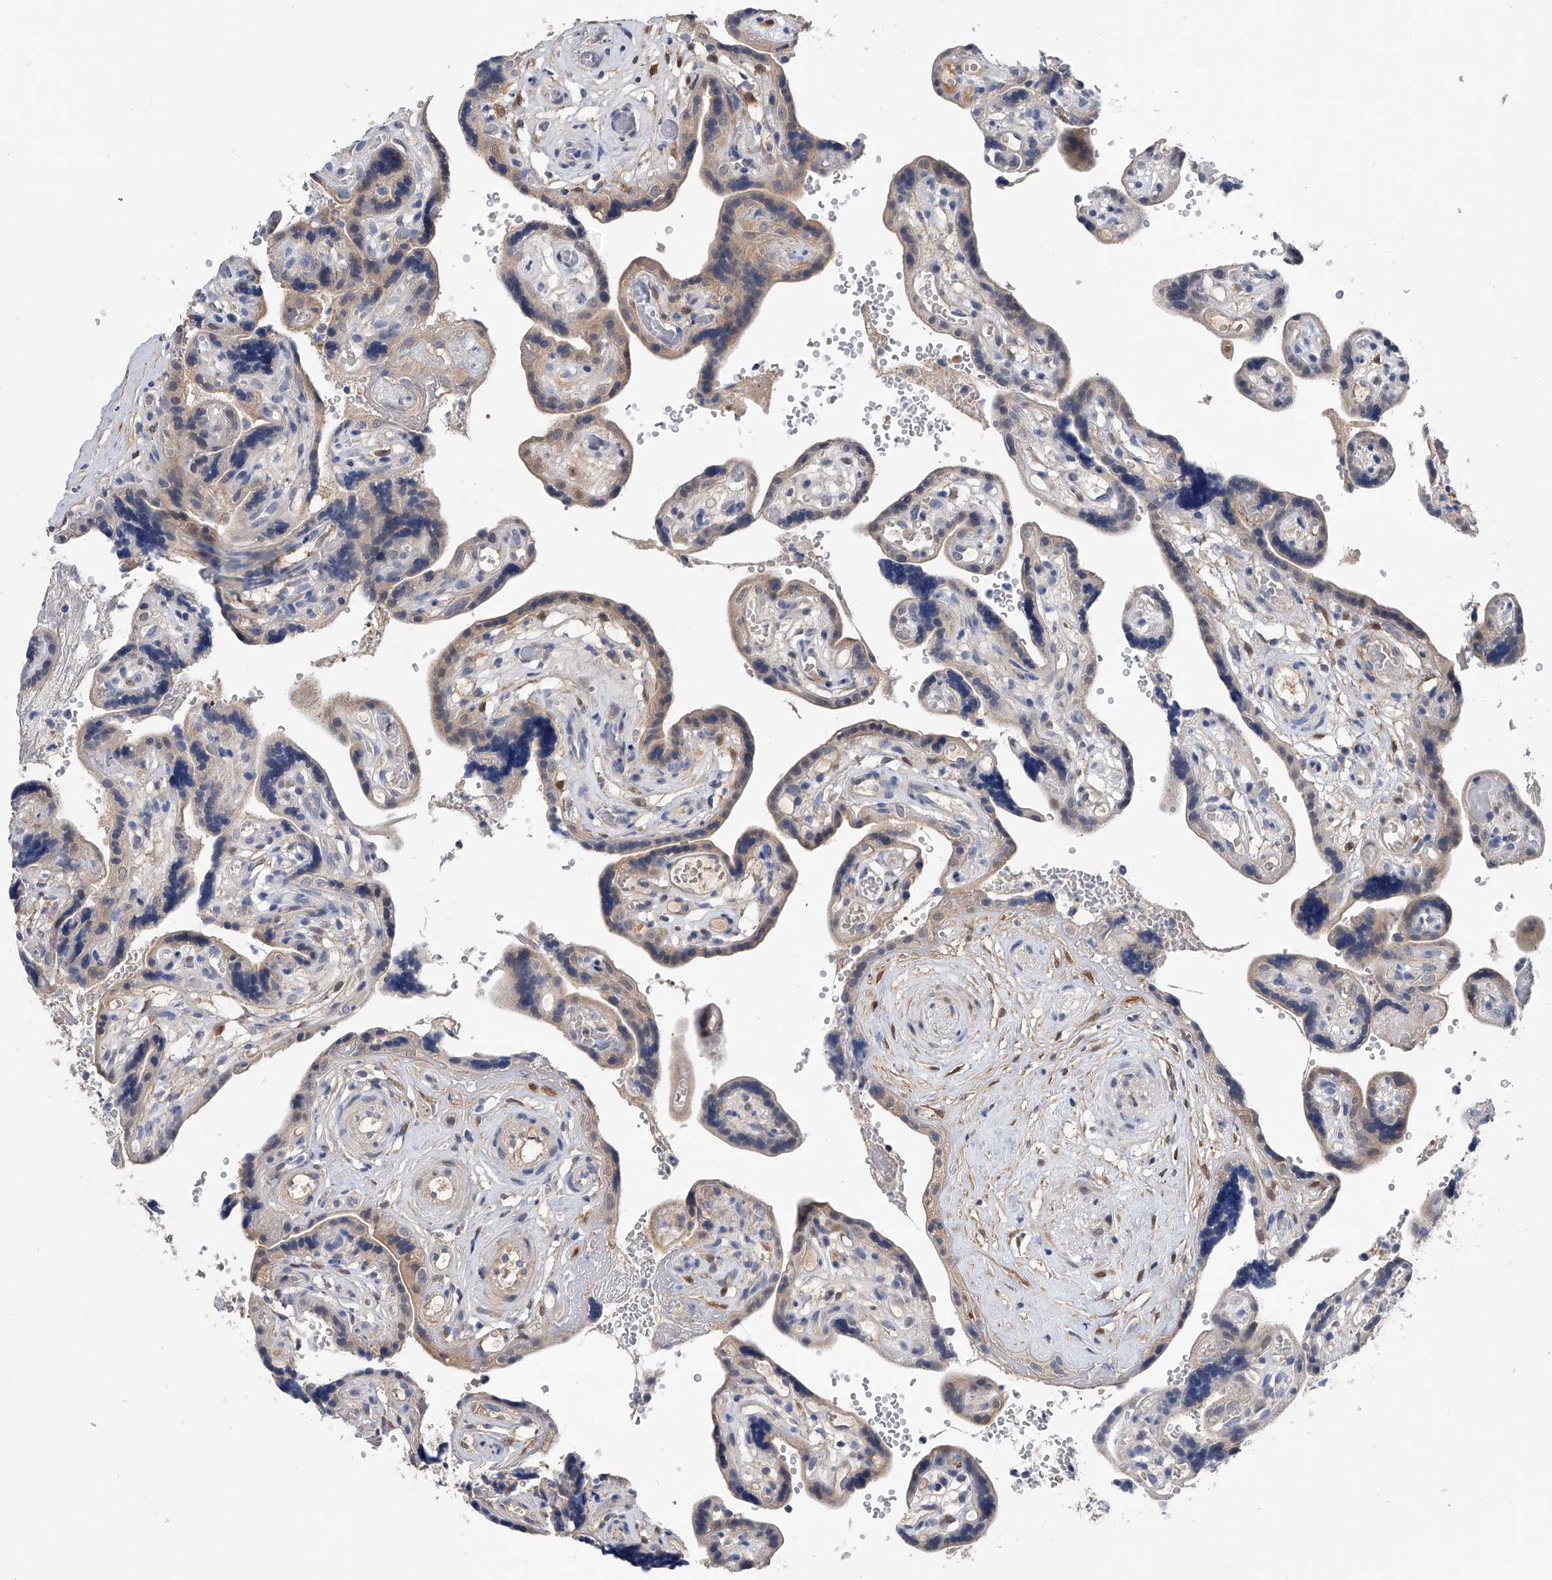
{"staining": {"intensity": "moderate", "quantity": "25%-75%", "location": "cytoplasmic/membranous"}, "tissue": "placenta", "cell_type": "Decidual cells", "image_type": "normal", "snomed": [{"axis": "morphology", "description": "Normal tissue, NOS"}, {"axis": "topography", "description": "Placenta"}], "caption": "A high-resolution photomicrograph shows immunohistochemistry staining of unremarkable placenta, which shows moderate cytoplasmic/membranous positivity in about 25%-75% of decidual cells. Using DAB (3,3'-diaminobenzidine) (brown) and hematoxylin (blue) stains, captured at high magnification using brightfield microscopy.", "gene": "PGM3", "patient": {"sex": "female", "age": 30}}